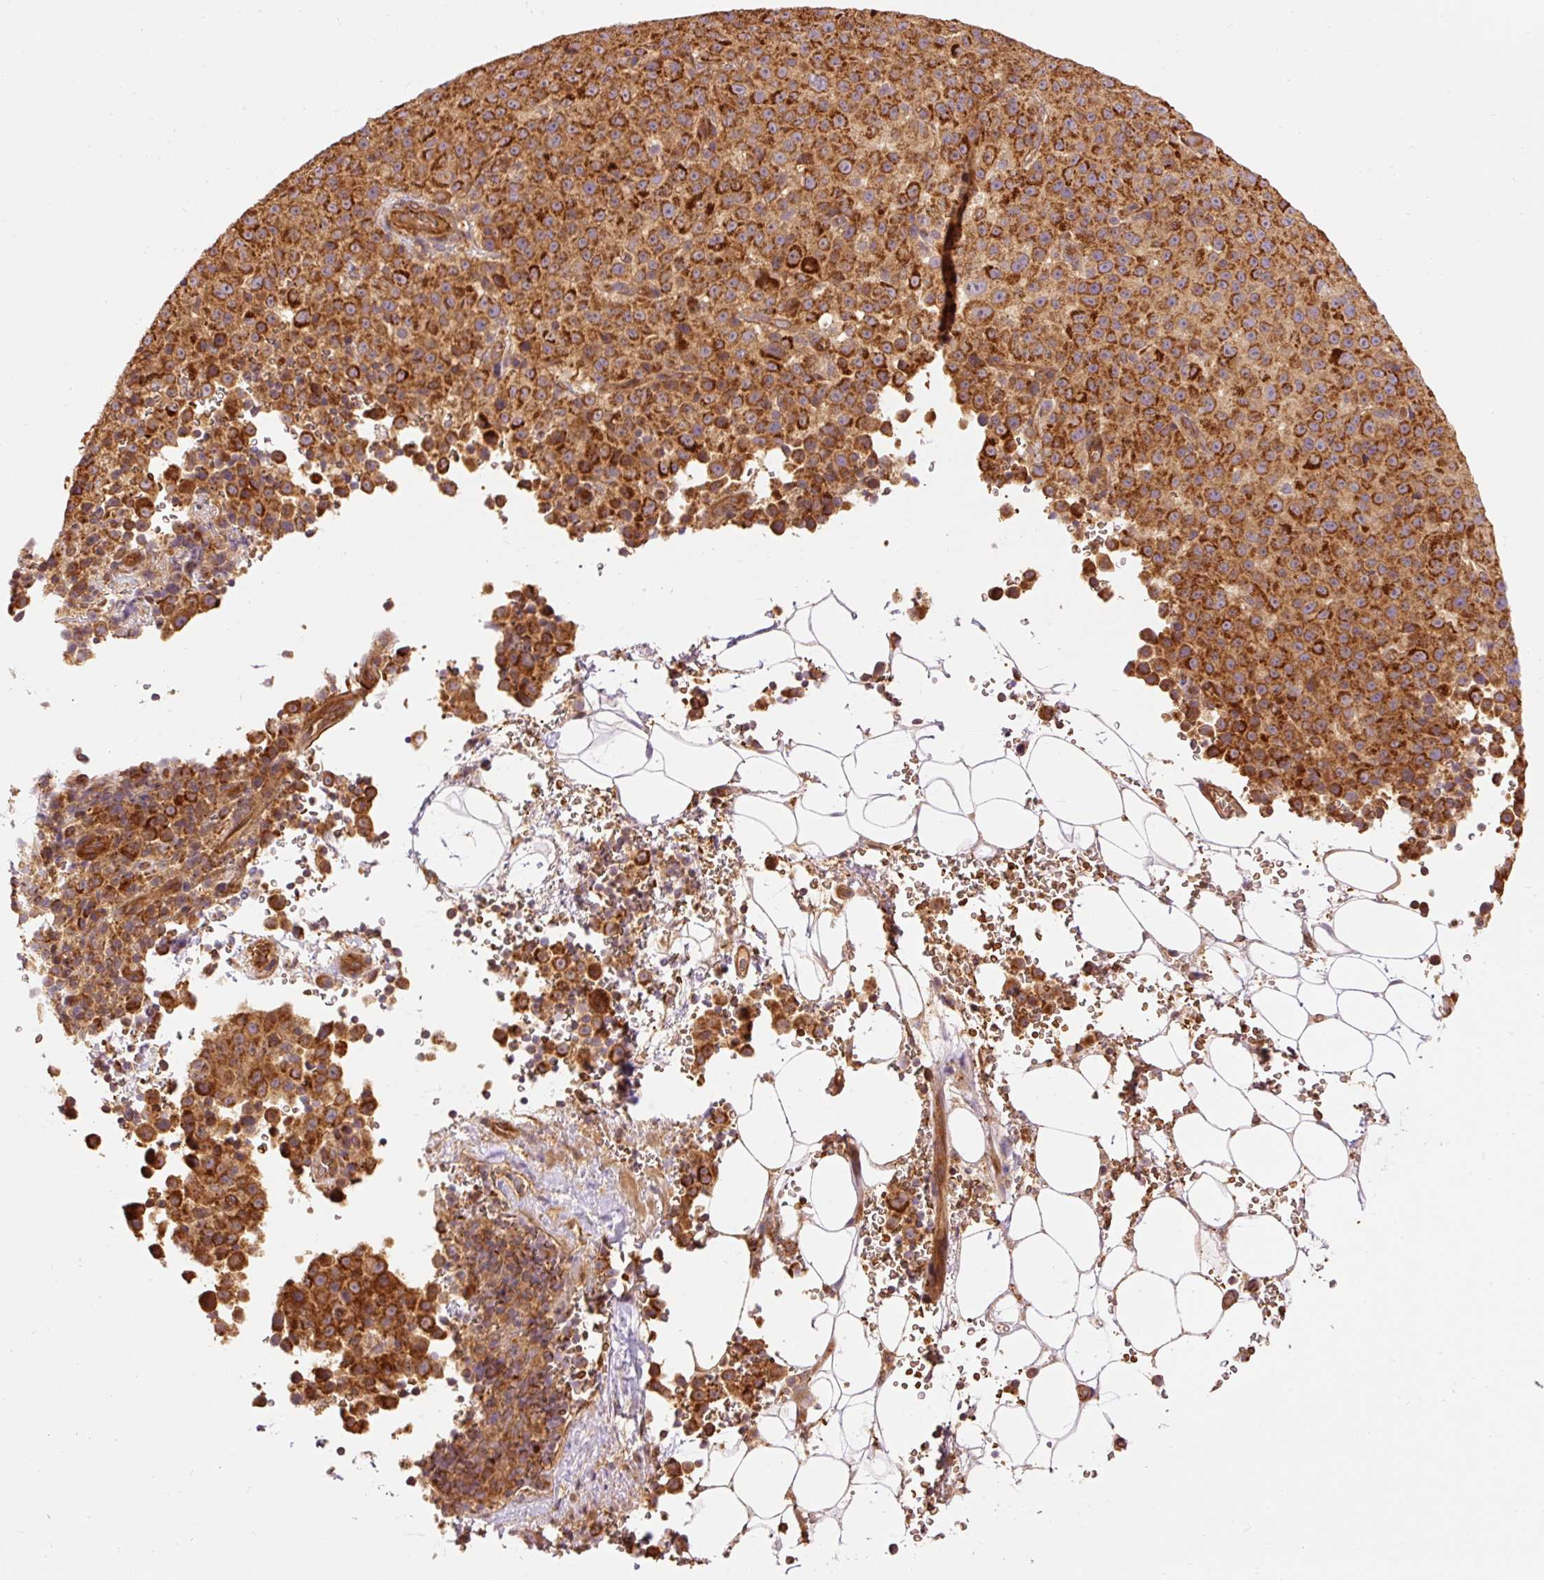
{"staining": {"intensity": "strong", "quantity": ">75%", "location": "cytoplasmic/membranous"}, "tissue": "melanoma", "cell_type": "Tumor cells", "image_type": "cancer", "snomed": [{"axis": "morphology", "description": "Malignant melanoma, Metastatic site"}, {"axis": "topography", "description": "Skin"}, {"axis": "topography", "description": "Lymph node"}], "caption": "A high-resolution histopathology image shows IHC staining of melanoma, which shows strong cytoplasmic/membranous positivity in about >75% of tumor cells. Nuclei are stained in blue.", "gene": "ADCY4", "patient": {"sex": "male", "age": 66}}